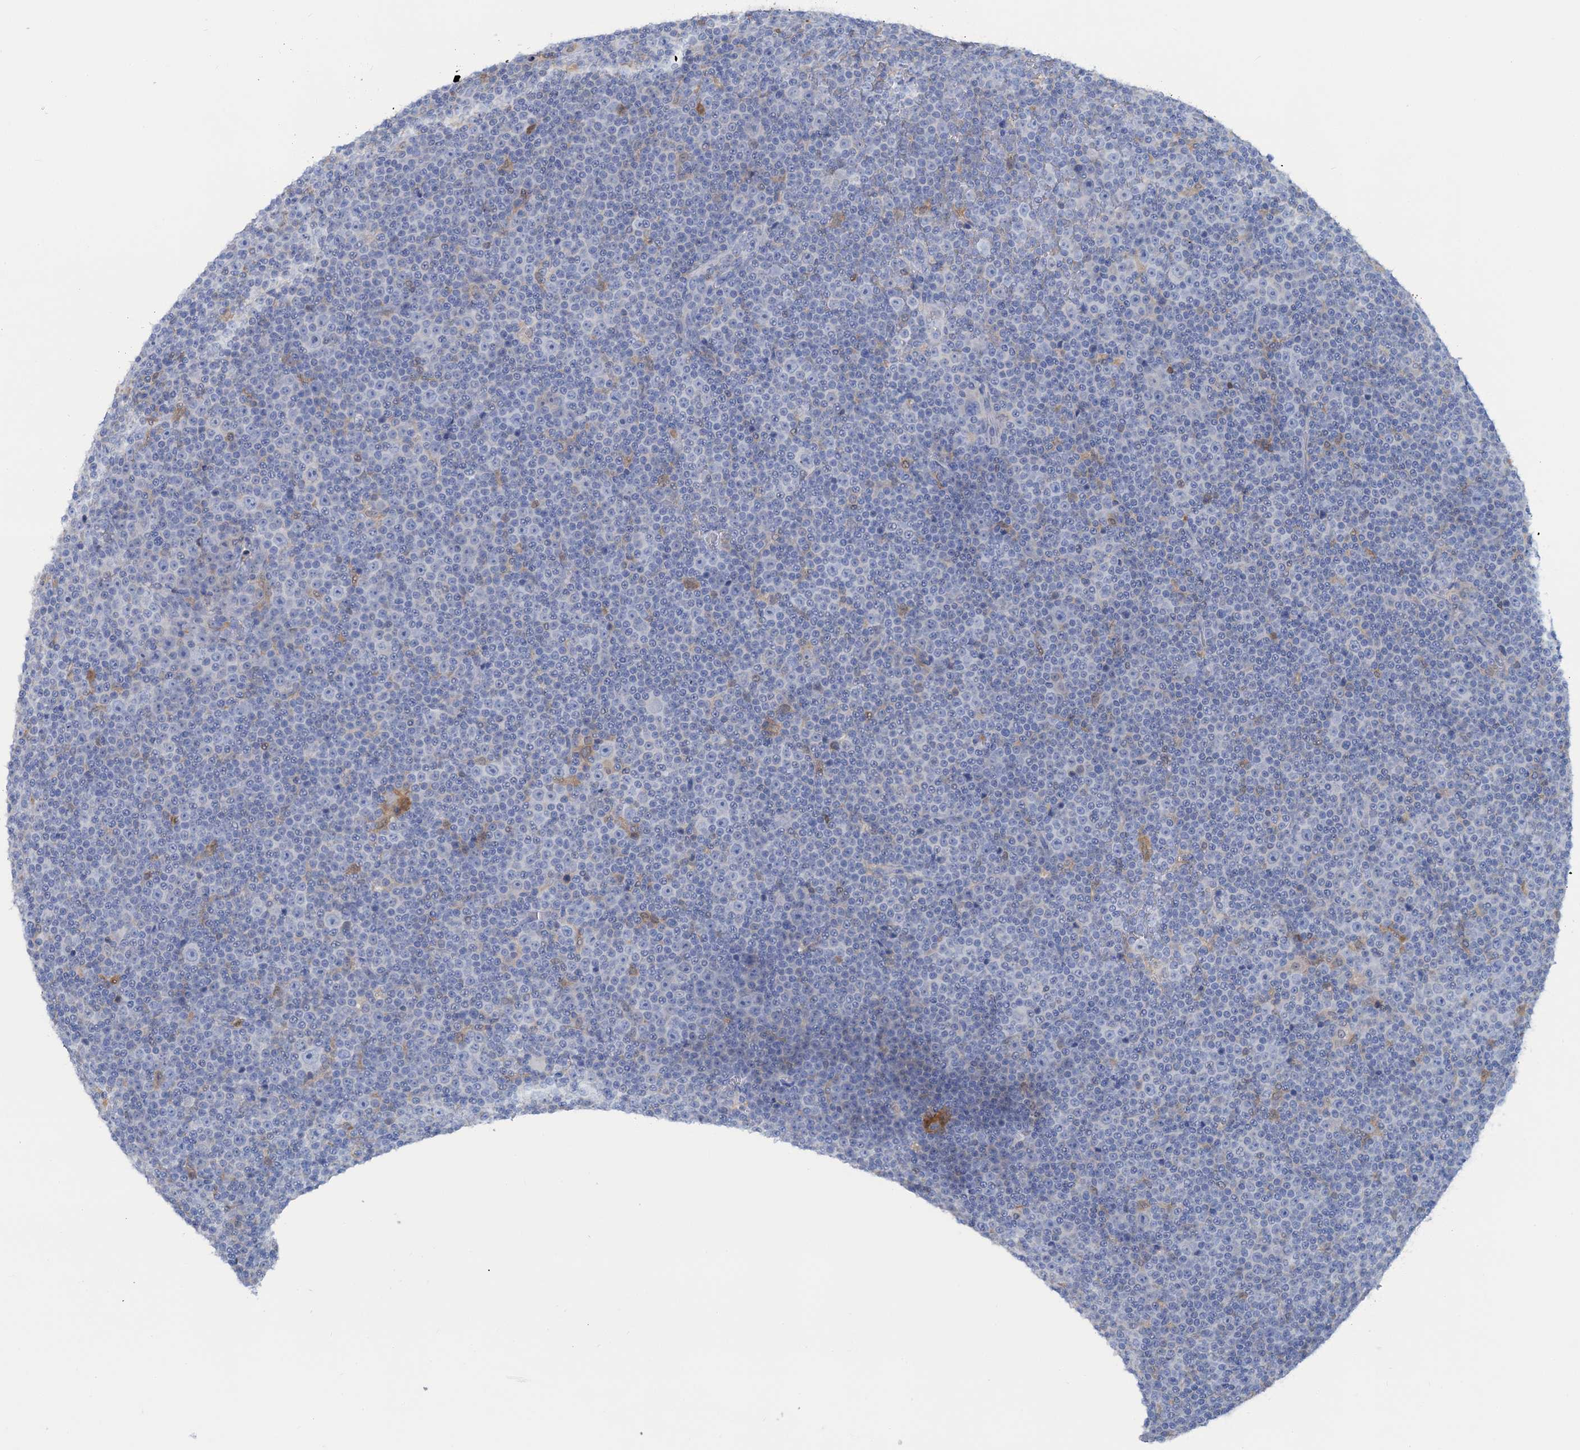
{"staining": {"intensity": "negative", "quantity": "none", "location": "none"}, "tissue": "lymphoma", "cell_type": "Tumor cells", "image_type": "cancer", "snomed": [{"axis": "morphology", "description": "Malignant lymphoma, non-Hodgkin's type, Low grade"}, {"axis": "topography", "description": "Lymph node"}], "caption": "Immunohistochemistry of lymphoma reveals no expression in tumor cells. (Brightfield microscopy of DAB immunohistochemistry at high magnification).", "gene": "FAH", "patient": {"sex": "female", "age": 67}}